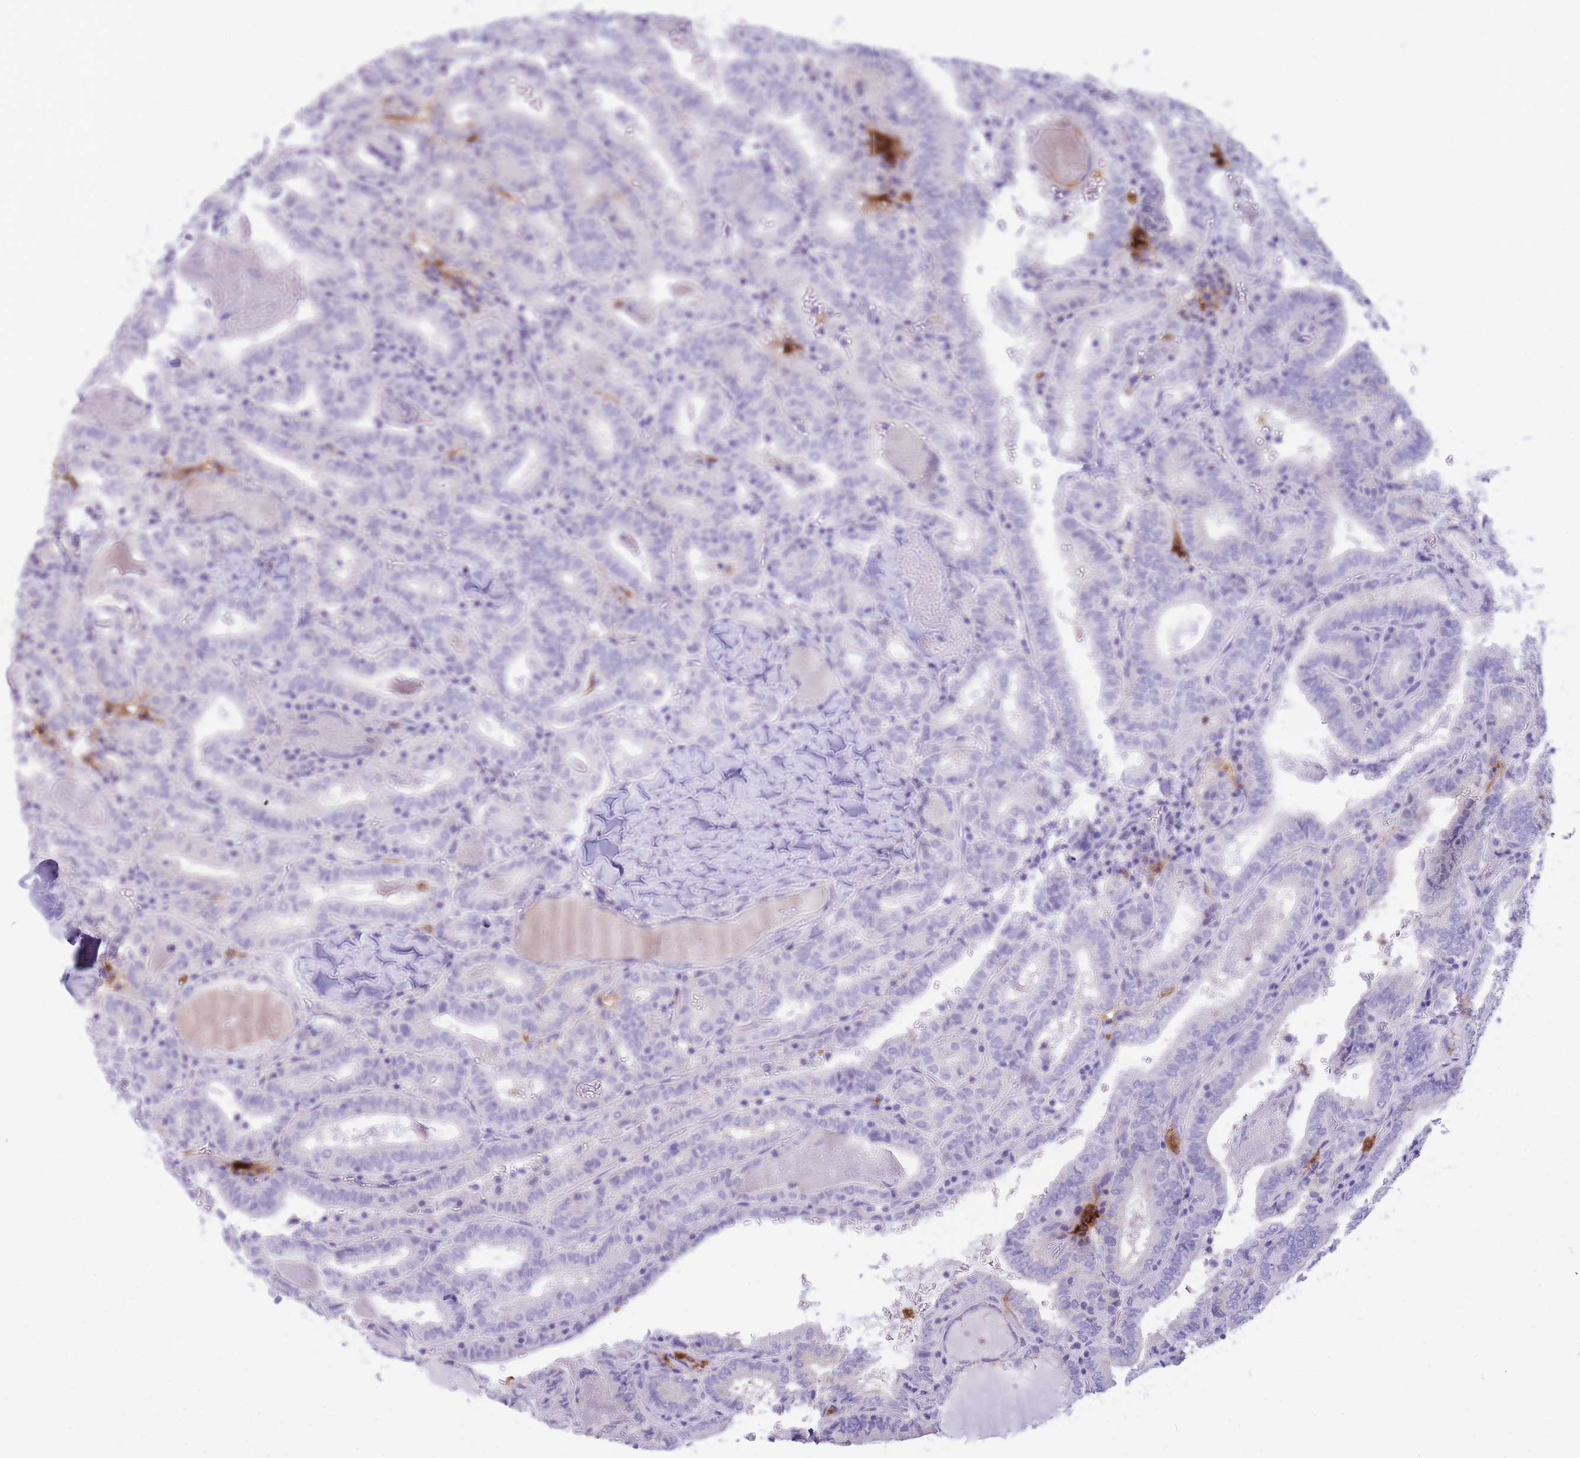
{"staining": {"intensity": "negative", "quantity": "none", "location": "none"}, "tissue": "thyroid cancer", "cell_type": "Tumor cells", "image_type": "cancer", "snomed": [{"axis": "morphology", "description": "Papillary adenocarcinoma, NOS"}, {"axis": "topography", "description": "Thyroid gland"}], "caption": "DAB immunohistochemical staining of thyroid papillary adenocarcinoma displays no significant positivity in tumor cells. Nuclei are stained in blue.", "gene": "TPSAB1", "patient": {"sex": "female", "age": 72}}